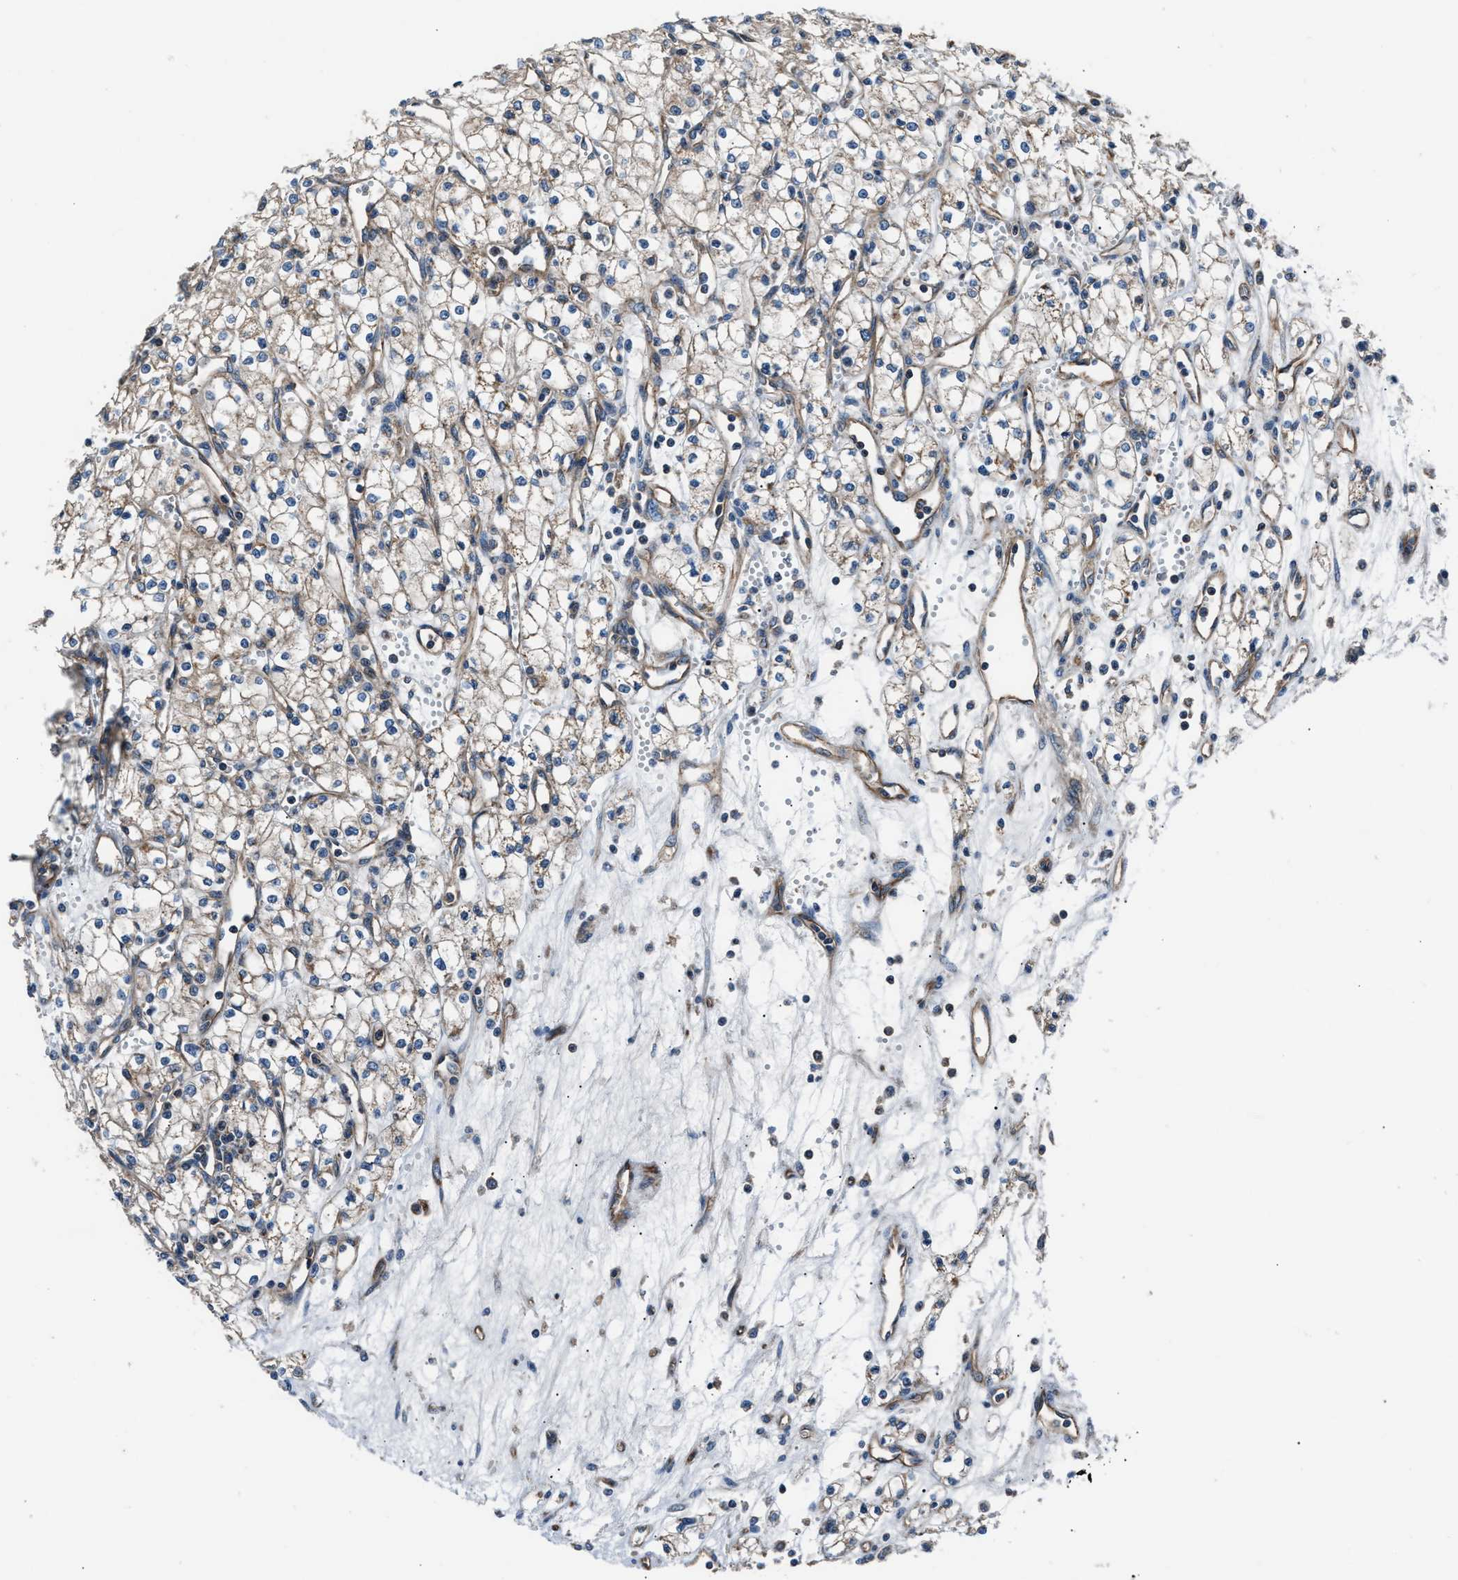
{"staining": {"intensity": "weak", "quantity": "25%-75%", "location": "cytoplasmic/membranous"}, "tissue": "renal cancer", "cell_type": "Tumor cells", "image_type": "cancer", "snomed": [{"axis": "morphology", "description": "Adenocarcinoma, NOS"}, {"axis": "topography", "description": "Kidney"}], "caption": "Tumor cells exhibit low levels of weak cytoplasmic/membranous expression in approximately 25%-75% of cells in human renal cancer (adenocarcinoma).", "gene": "GGCT", "patient": {"sex": "male", "age": 59}}